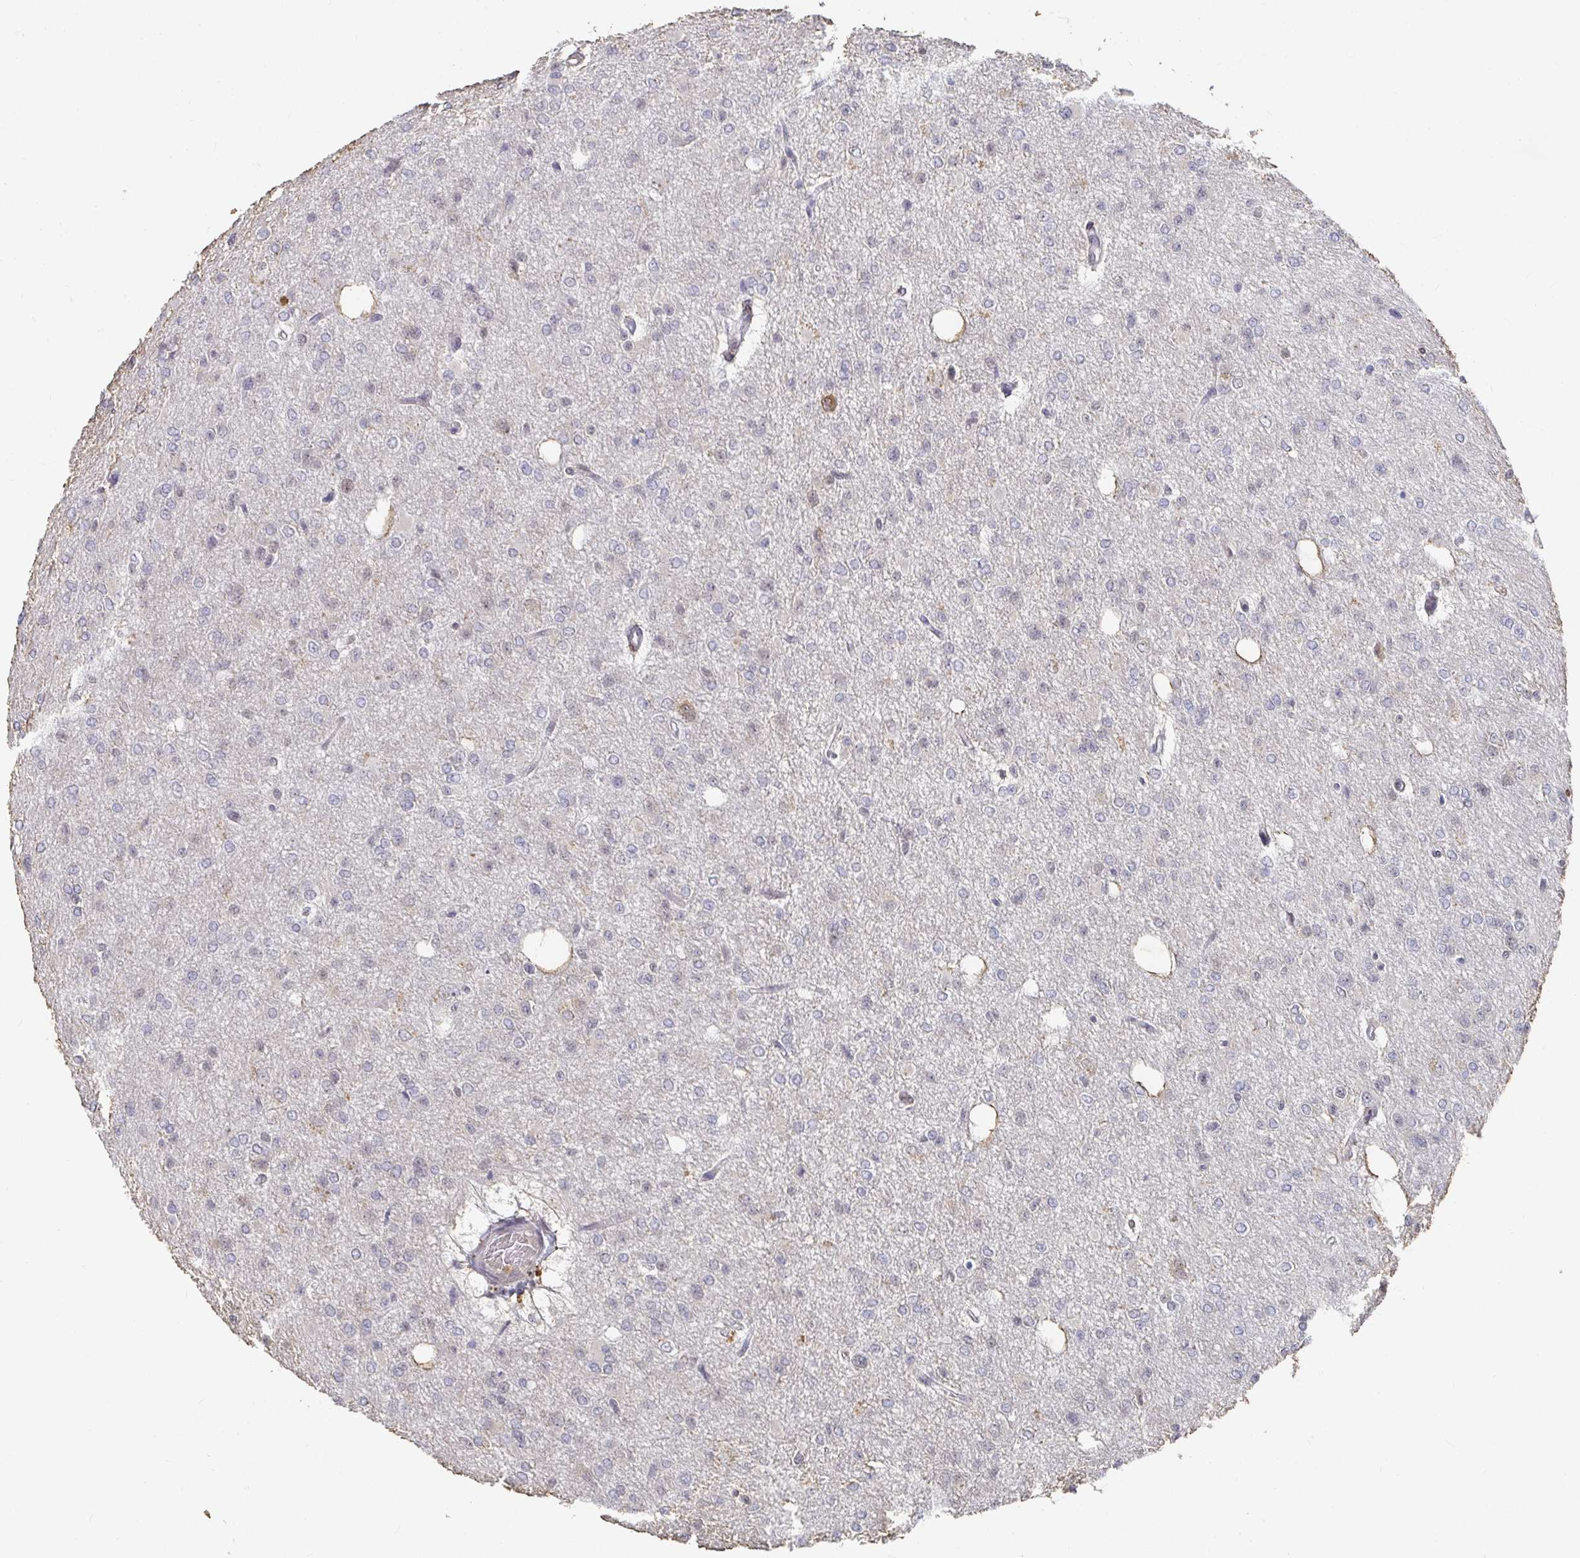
{"staining": {"intensity": "negative", "quantity": "none", "location": "none"}, "tissue": "glioma", "cell_type": "Tumor cells", "image_type": "cancer", "snomed": [{"axis": "morphology", "description": "Glioma, malignant, Low grade"}, {"axis": "topography", "description": "Brain"}], "caption": "An image of malignant glioma (low-grade) stained for a protein displays no brown staining in tumor cells. (Brightfield microscopy of DAB immunohistochemistry at high magnification).", "gene": "RCOR1", "patient": {"sex": "male", "age": 26}}